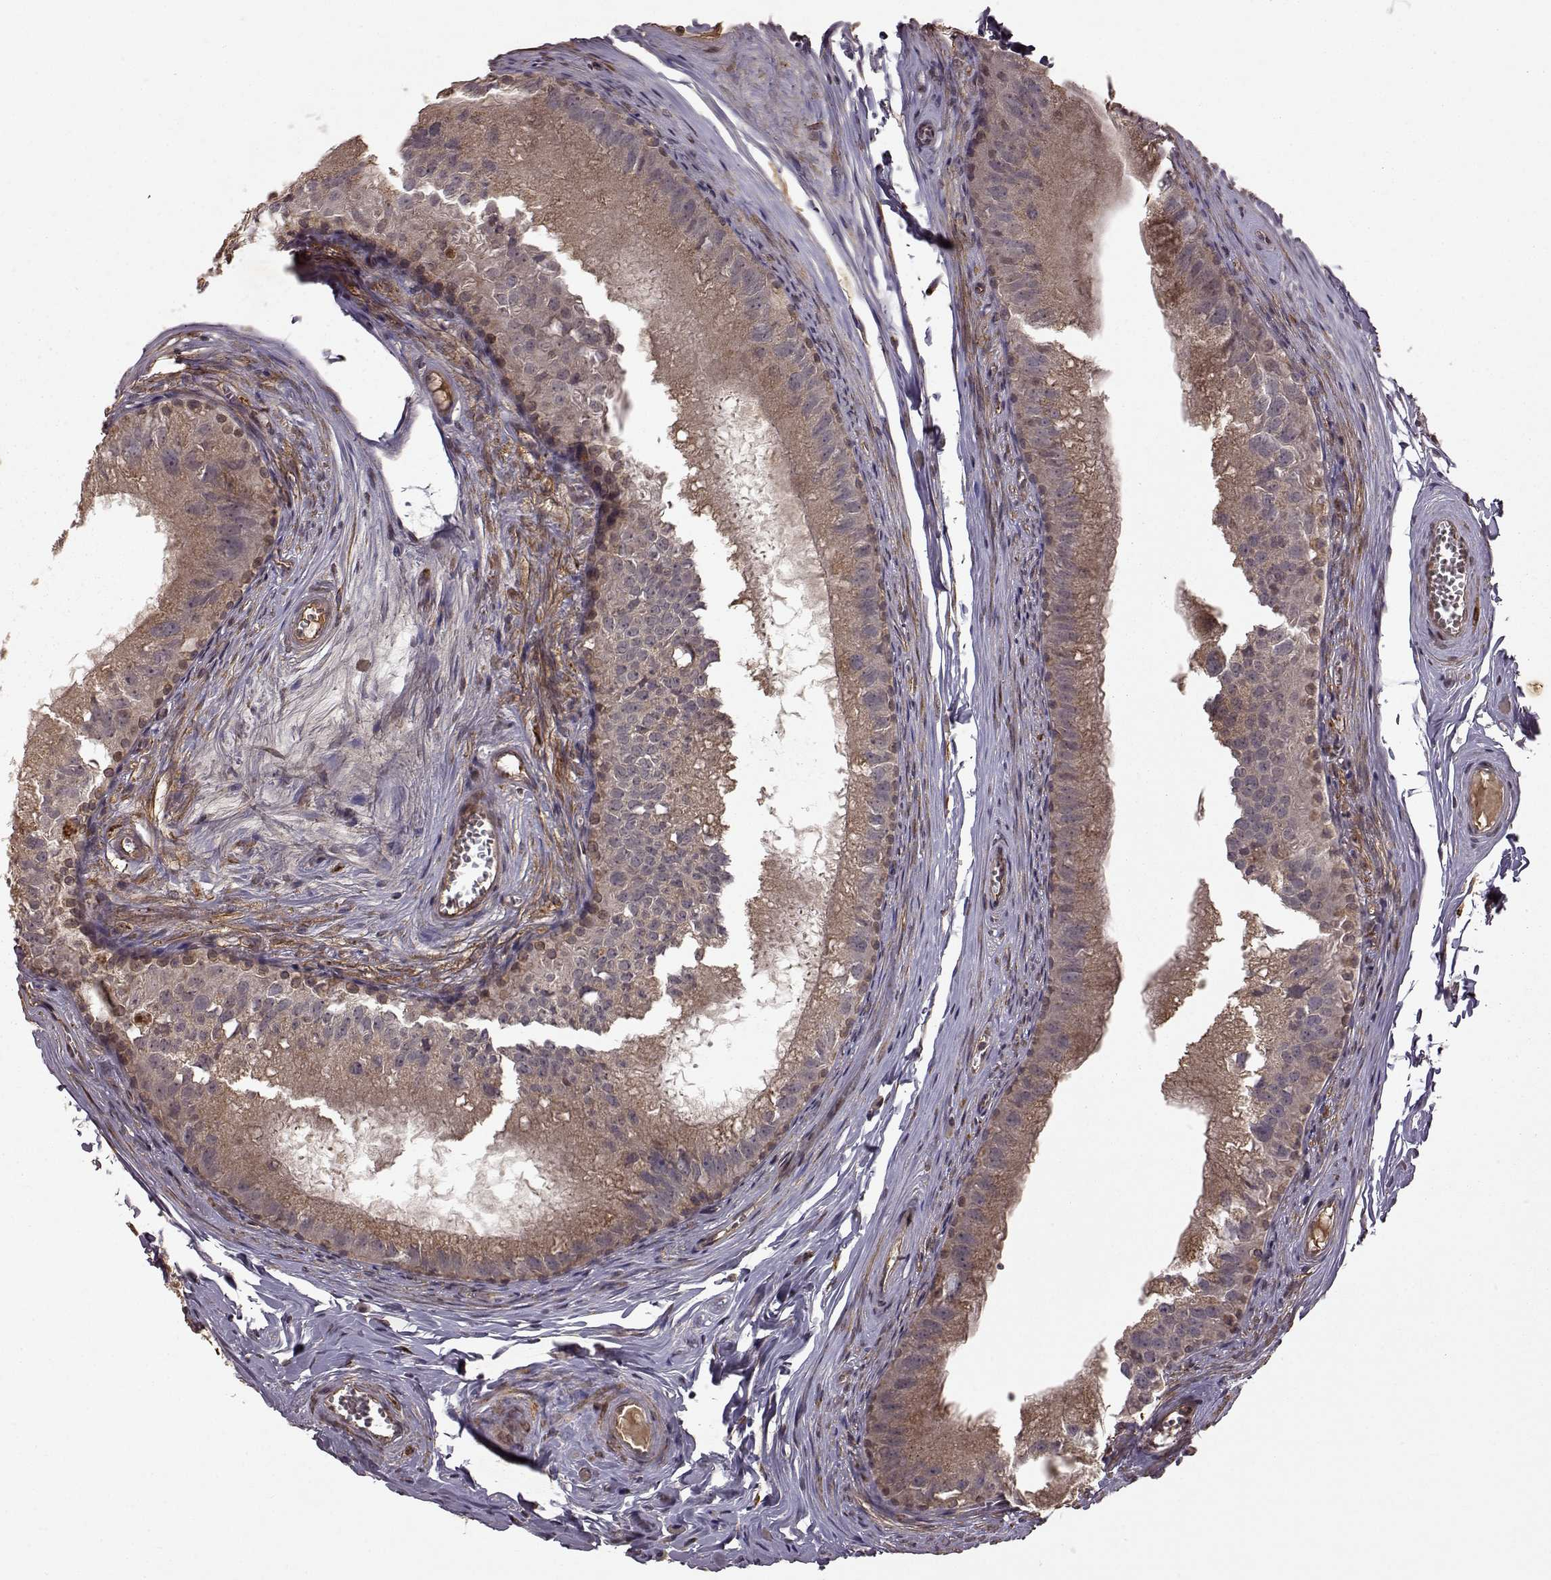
{"staining": {"intensity": "moderate", "quantity": ">75%", "location": "cytoplasmic/membranous"}, "tissue": "epididymis", "cell_type": "Glandular cells", "image_type": "normal", "snomed": [{"axis": "morphology", "description": "Normal tissue, NOS"}, {"axis": "topography", "description": "Epididymis"}], "caption": "Brown immunohistochemical staining in benign human epididymis displays moderate cytoplasmic/membranous staining in about >75% of glandular cells.", "gene": "FSTL1", "patient": {"sex": "male", "age": 45}}